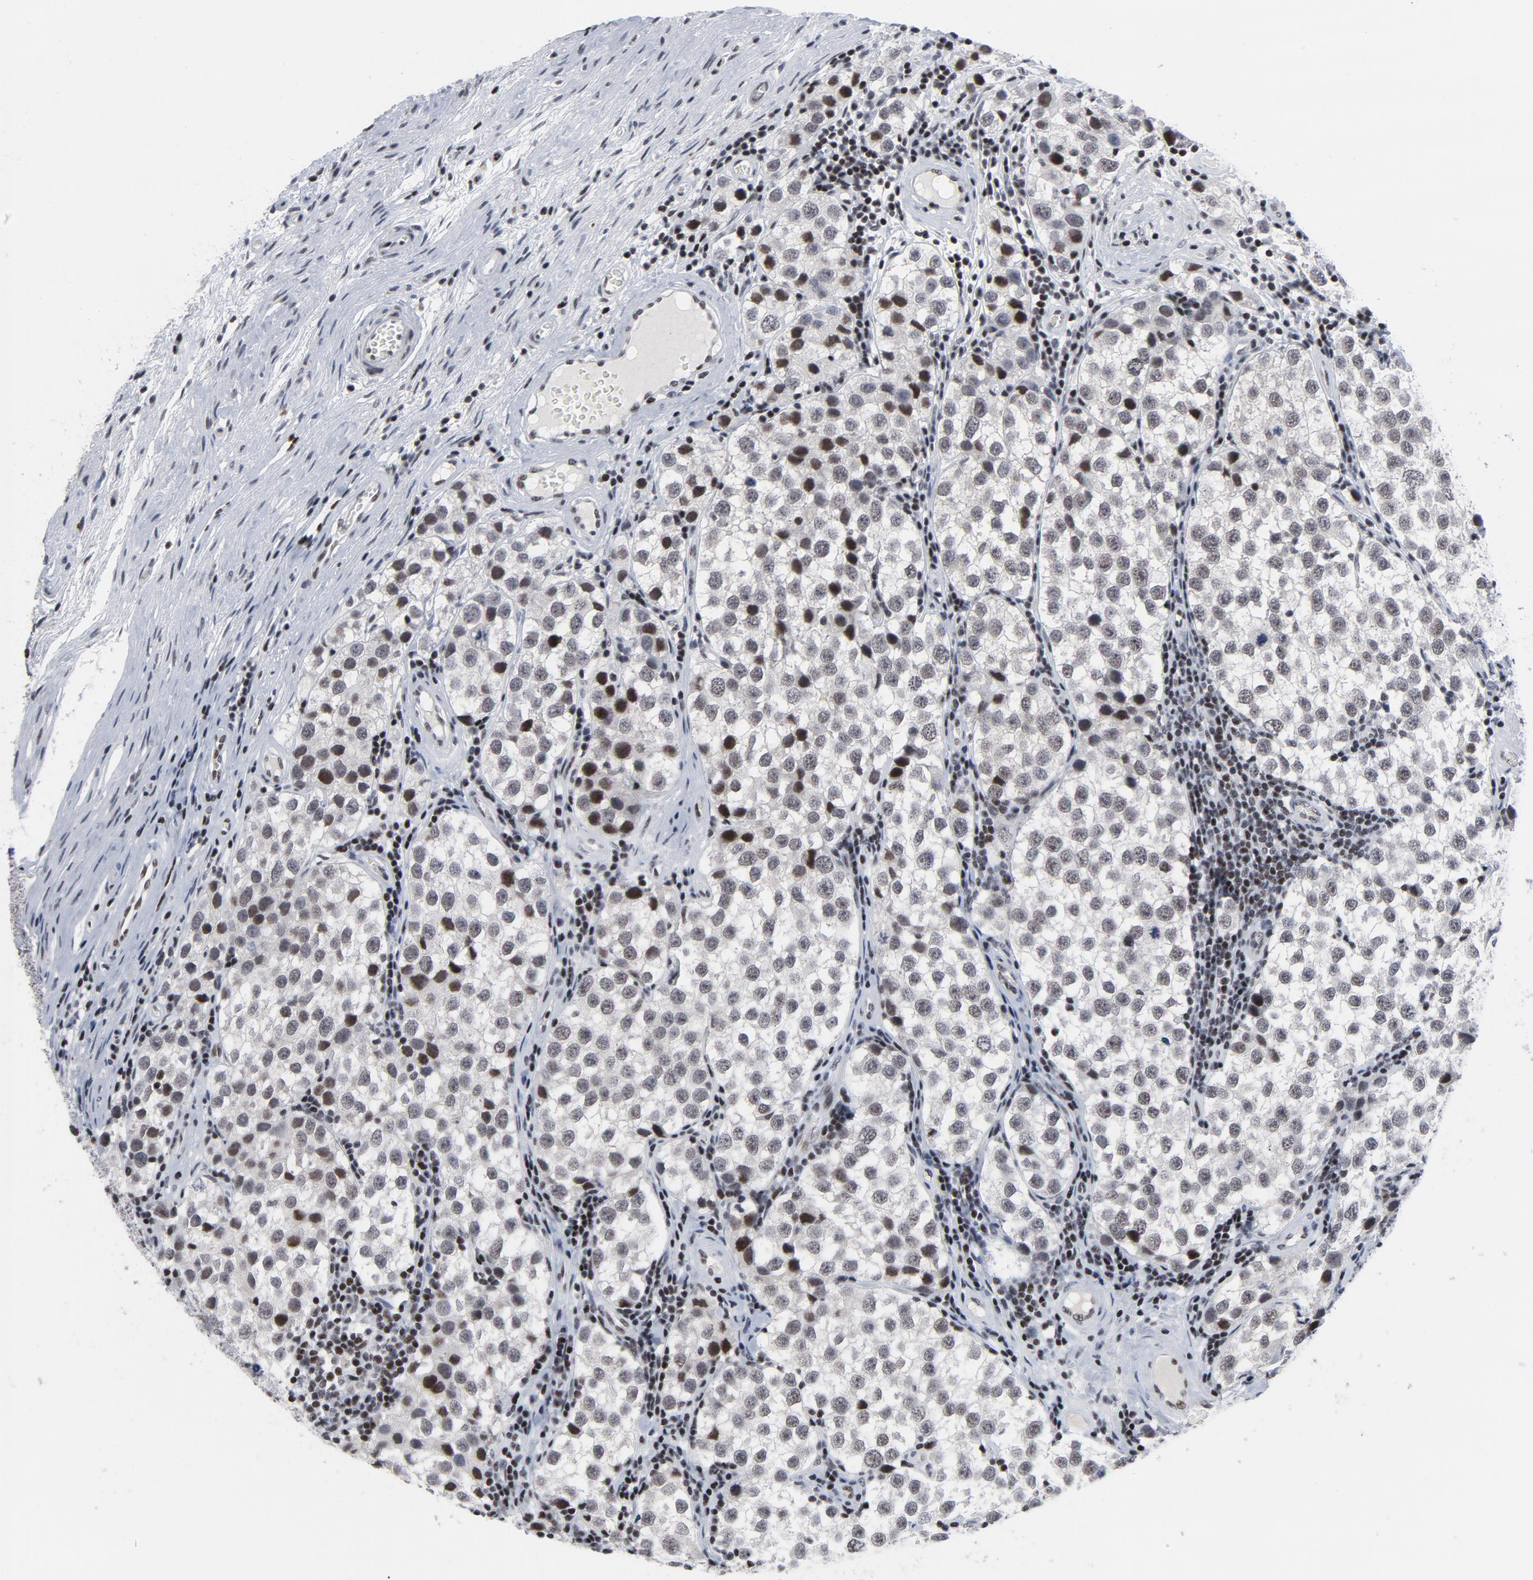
{"staining": {"intensity": "weak", "quantity": "25%-75%", "location": "nuclear"}, "tissue": "testis cancer", "cell_type": "Tumor cells", "image_type": "cancer", "snomed": [{"axis": "morphology", "description": "Seminoma, NOS"}, {"axis": "topography", "description": "Testis"}], "caption": "Protein expression analysis of seminoma (testis) displays weak nuclear positivity in approximately 25%-75% of tumor cells.", "gene": "GABPA", "patient": {"sex": "male", "age": 39}}